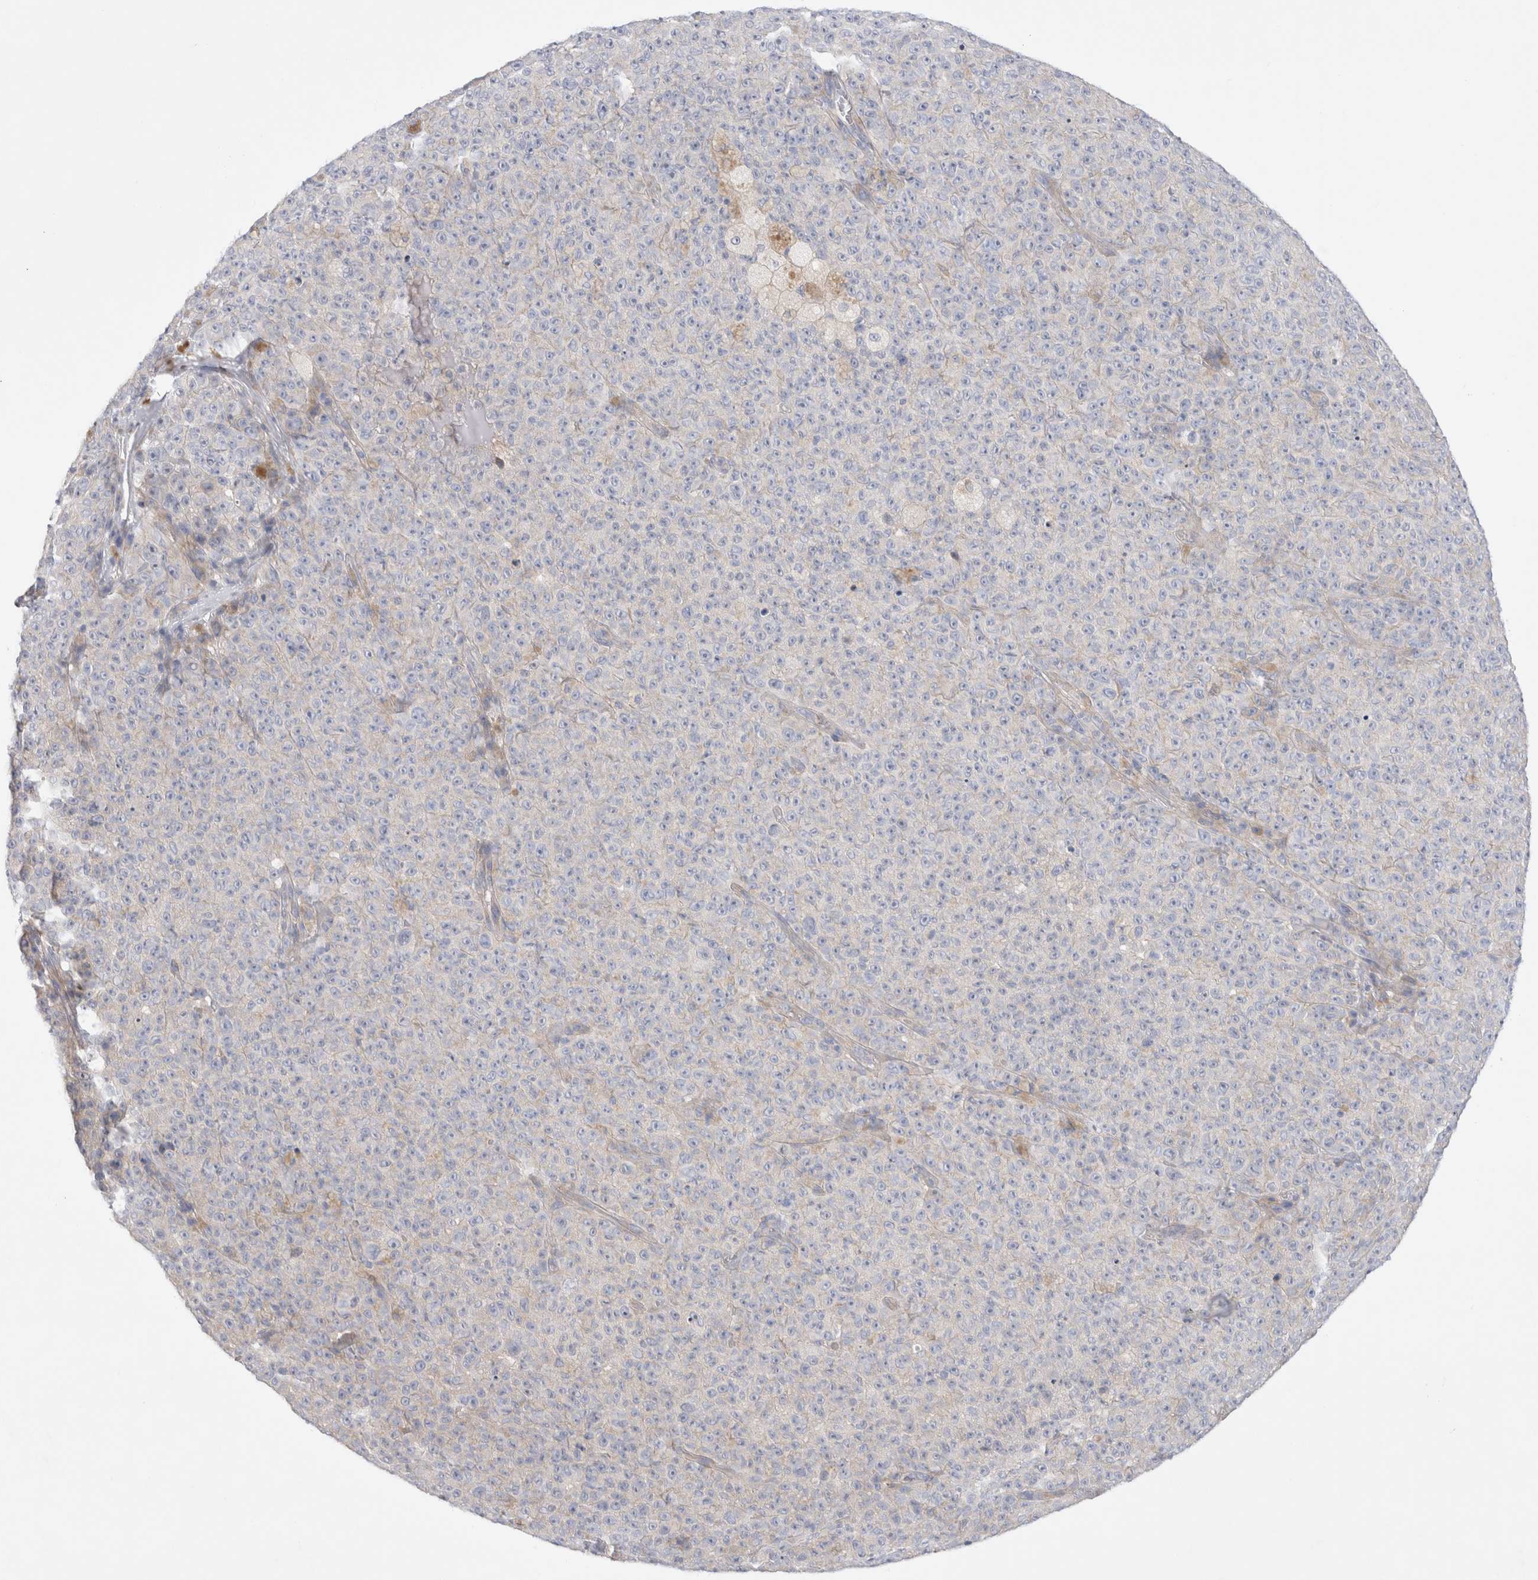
{"staining": {"intensity": "weak", "quantity": "<25%", "location": "cytoplasmic/membranous"}, "tissue": "melanoma", "cell_type": "Tumor cells", "image_type": "cancer", "snomed": [{"axis": "morphology", "description": "Malignant melanoma, NOS"}, {"axis": "topography", "description": "Skin"}], "caption": "The immunohistochemistry micrograph has no significant positivity in tumor cells of malignant melanoma tissue.", "gene": "RBM12B", "patient": {"sex": "female", "age": 82}}